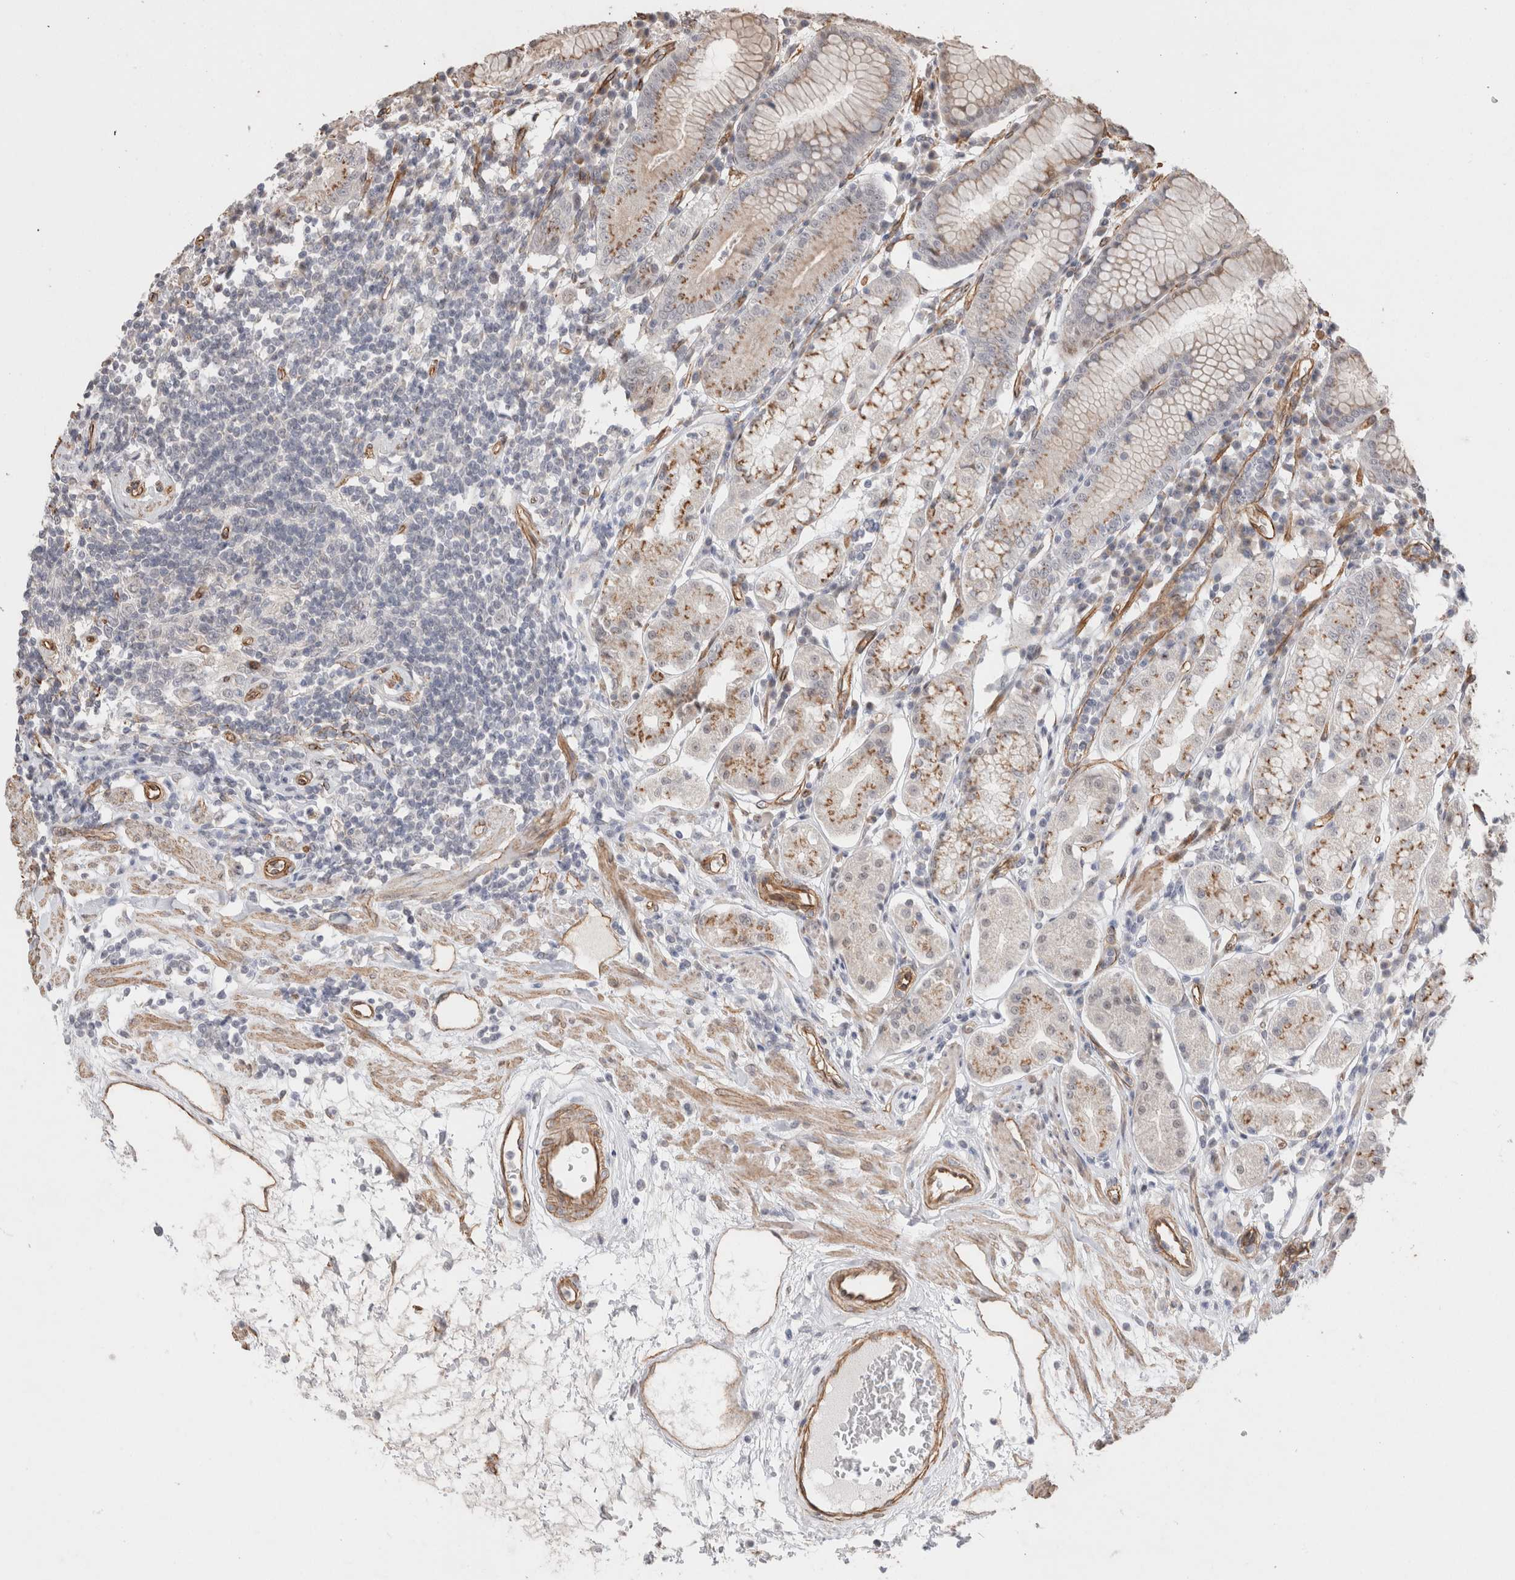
{"staining": {"intensity": "moderate", "quantity": "25%-75%", "location": "cytoplasmic/membranous"}, "tissue": "stomach", "cell_type": "Glandular cells", "image_type": "normal", "snomed": [{"axis": "morphology", "description": "Normal tissue, NOS"}, {"axis": "topography", "description": "Stomach"}, {"axis": "topography", "description": "Stomach, lower"}], "caption": "Protein expression analysis of normal human stomach reveals moderate cytoplasmic/membranous positivity in about 25%-75% of glandular cells.", "gene": "CAAP1", "patient": {"sex": "female", "age": 56}}